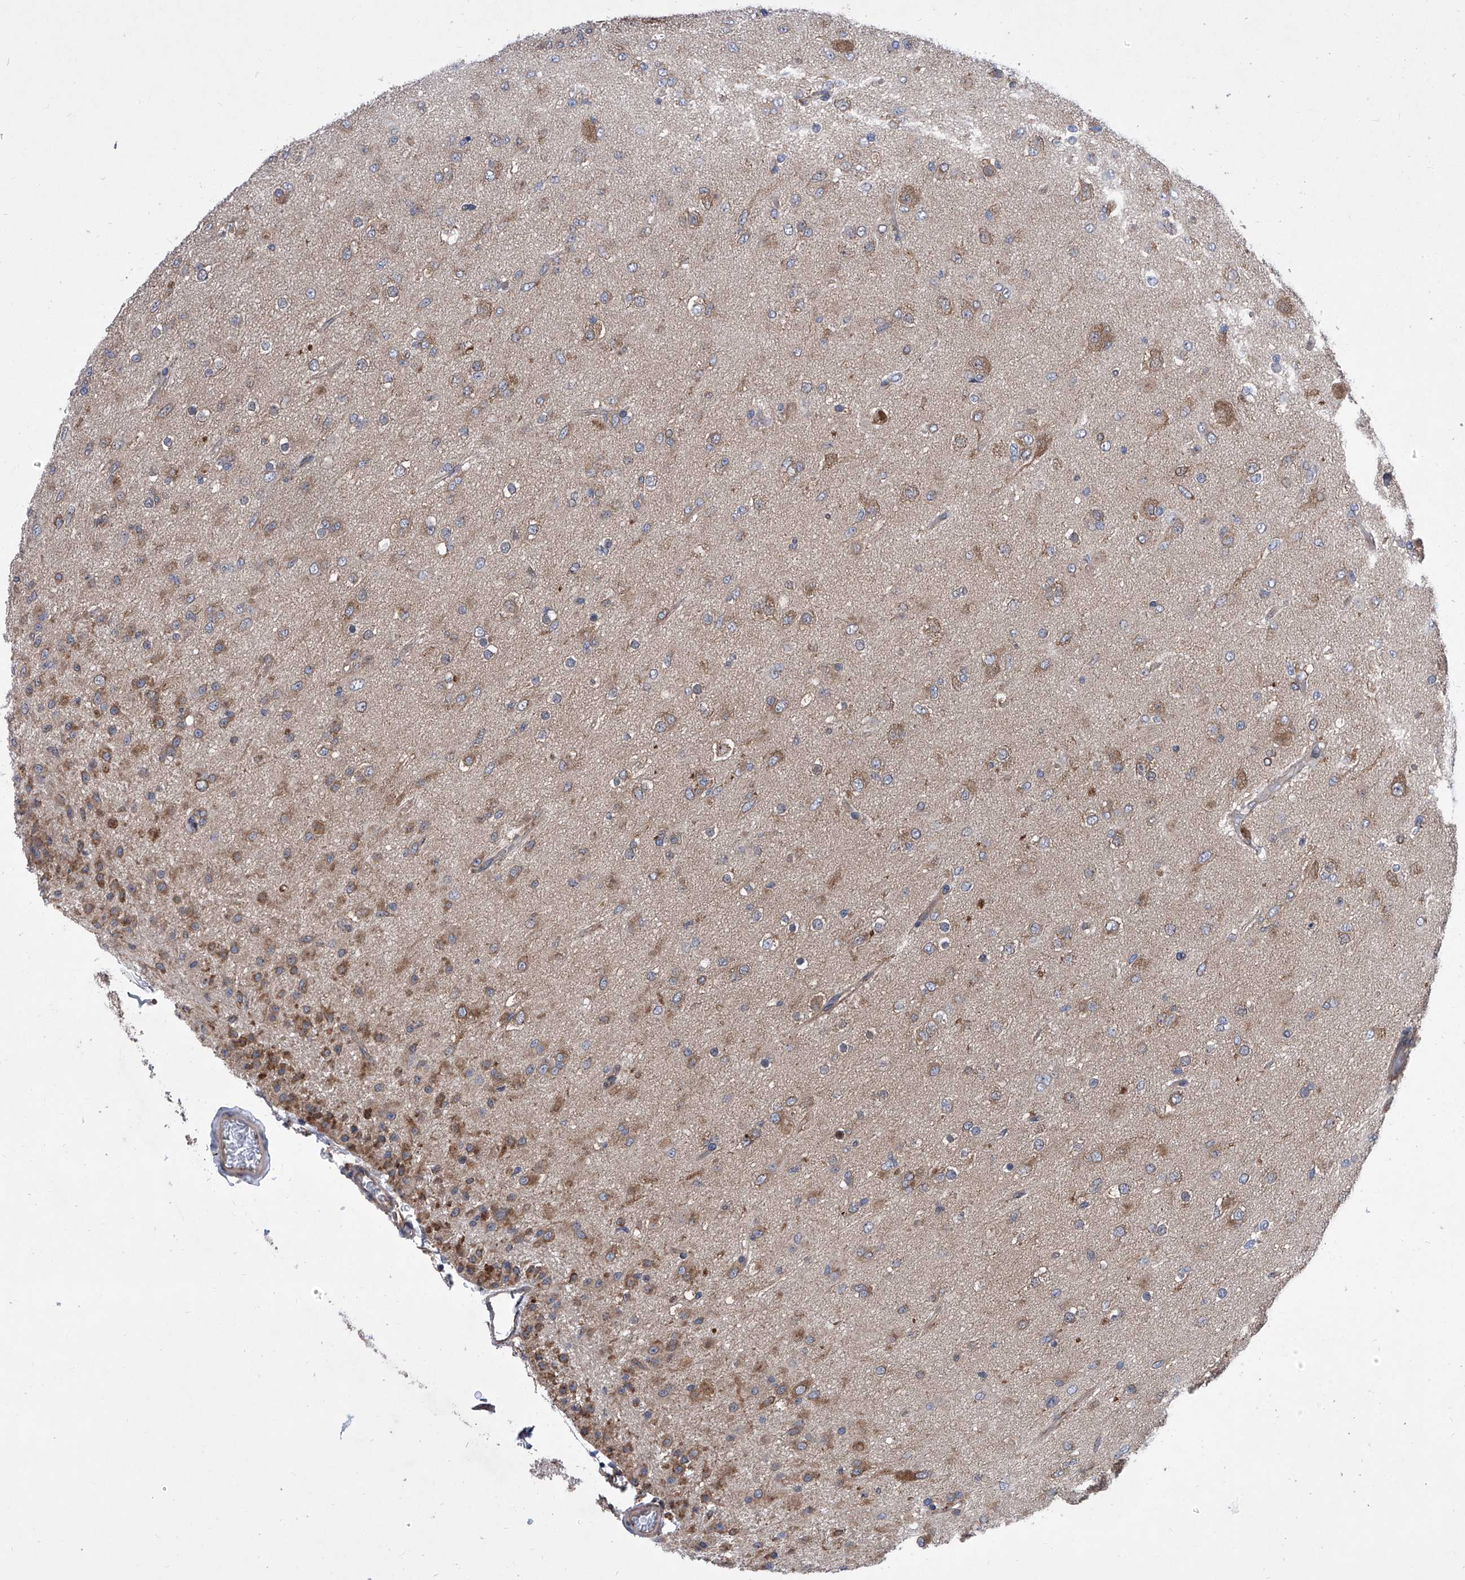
{"staining": {"intensity": "moderate", "quantity": "25%-75%", "location": "cytoplasmic/membranous"}, "tissue": "glioma", "cell_type": "Tumor cells", "image_type": "cancer", "snomed": [{"axis": "morphology", "description": "Glioma, malignant, Low grade"}, {"axis": "topography", "description": "Brain"}], "caption": "Immunohistochemistry (IHC) photomicrograph of glioma stained for a protein (brown), which shows medium levels of moderate cytoplasmic/membranous expression in about 25%-75% of tumor cells.", "gene": "KTI12", "patient": {"sex": "male", "age": 65}}